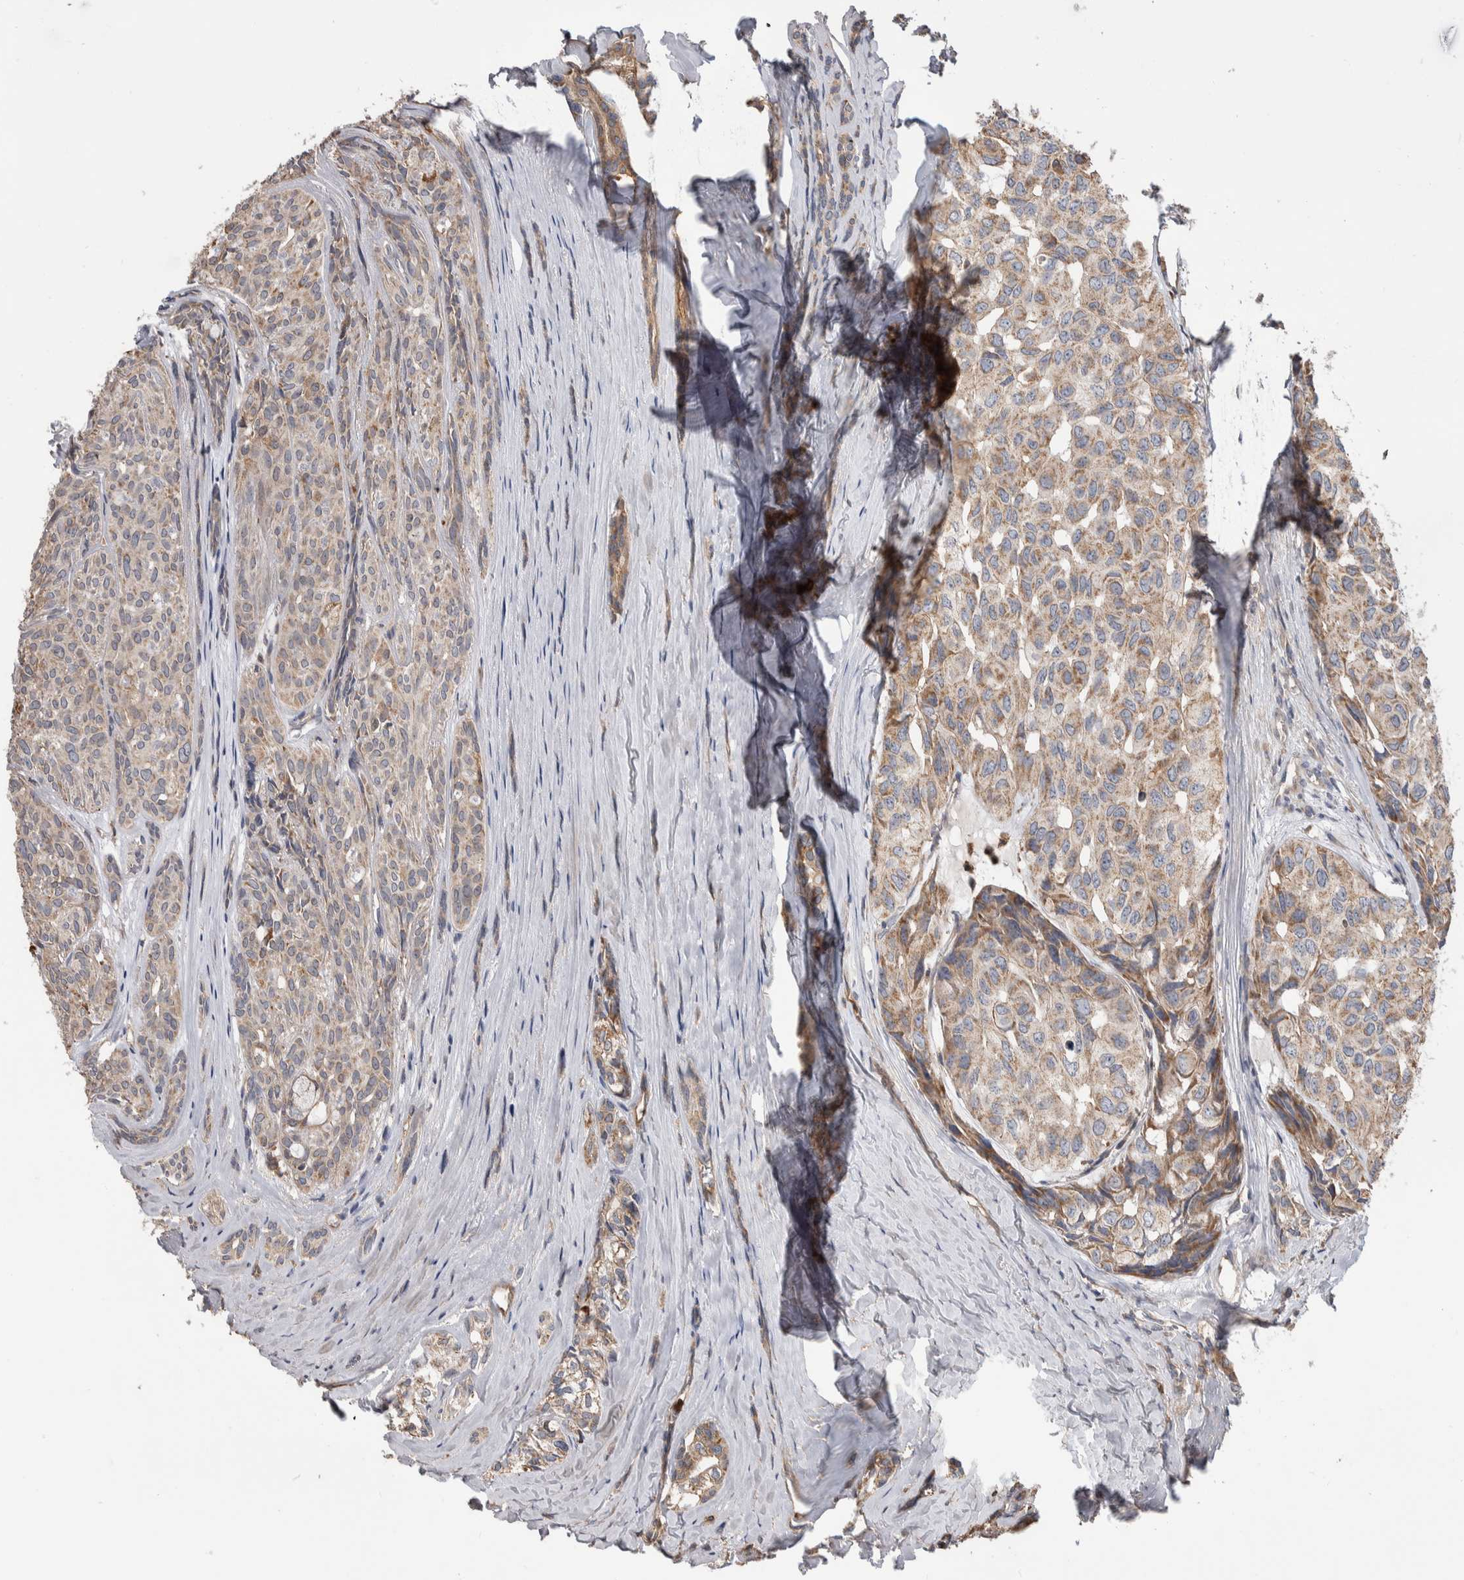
{"staining": {"intensity": "weak", "quantity": ">75%", "location": "cytoplasmic/membranous"}, "tissue": "head and neck cancer", "cell_type": "Tumor cells", "image_type": "cancer", "snomed": [{"axis": "morphology", "description": "Adenocarcinoma, NOS"}, {"axis": "topography", "description": "Salivary gland, NOS"}, {"axis": "topography", "description": "Head-Neck"}], "caption": "Protein positivity by immunohistochemistry displays weak cytoplasmic/membranous staining in about >75% of tumor cells in head and neck adenocarcinoma. Nuclei are stained in blue.", "gene": "SDCBP", "patient": {"sex": "female", "age": 76}}